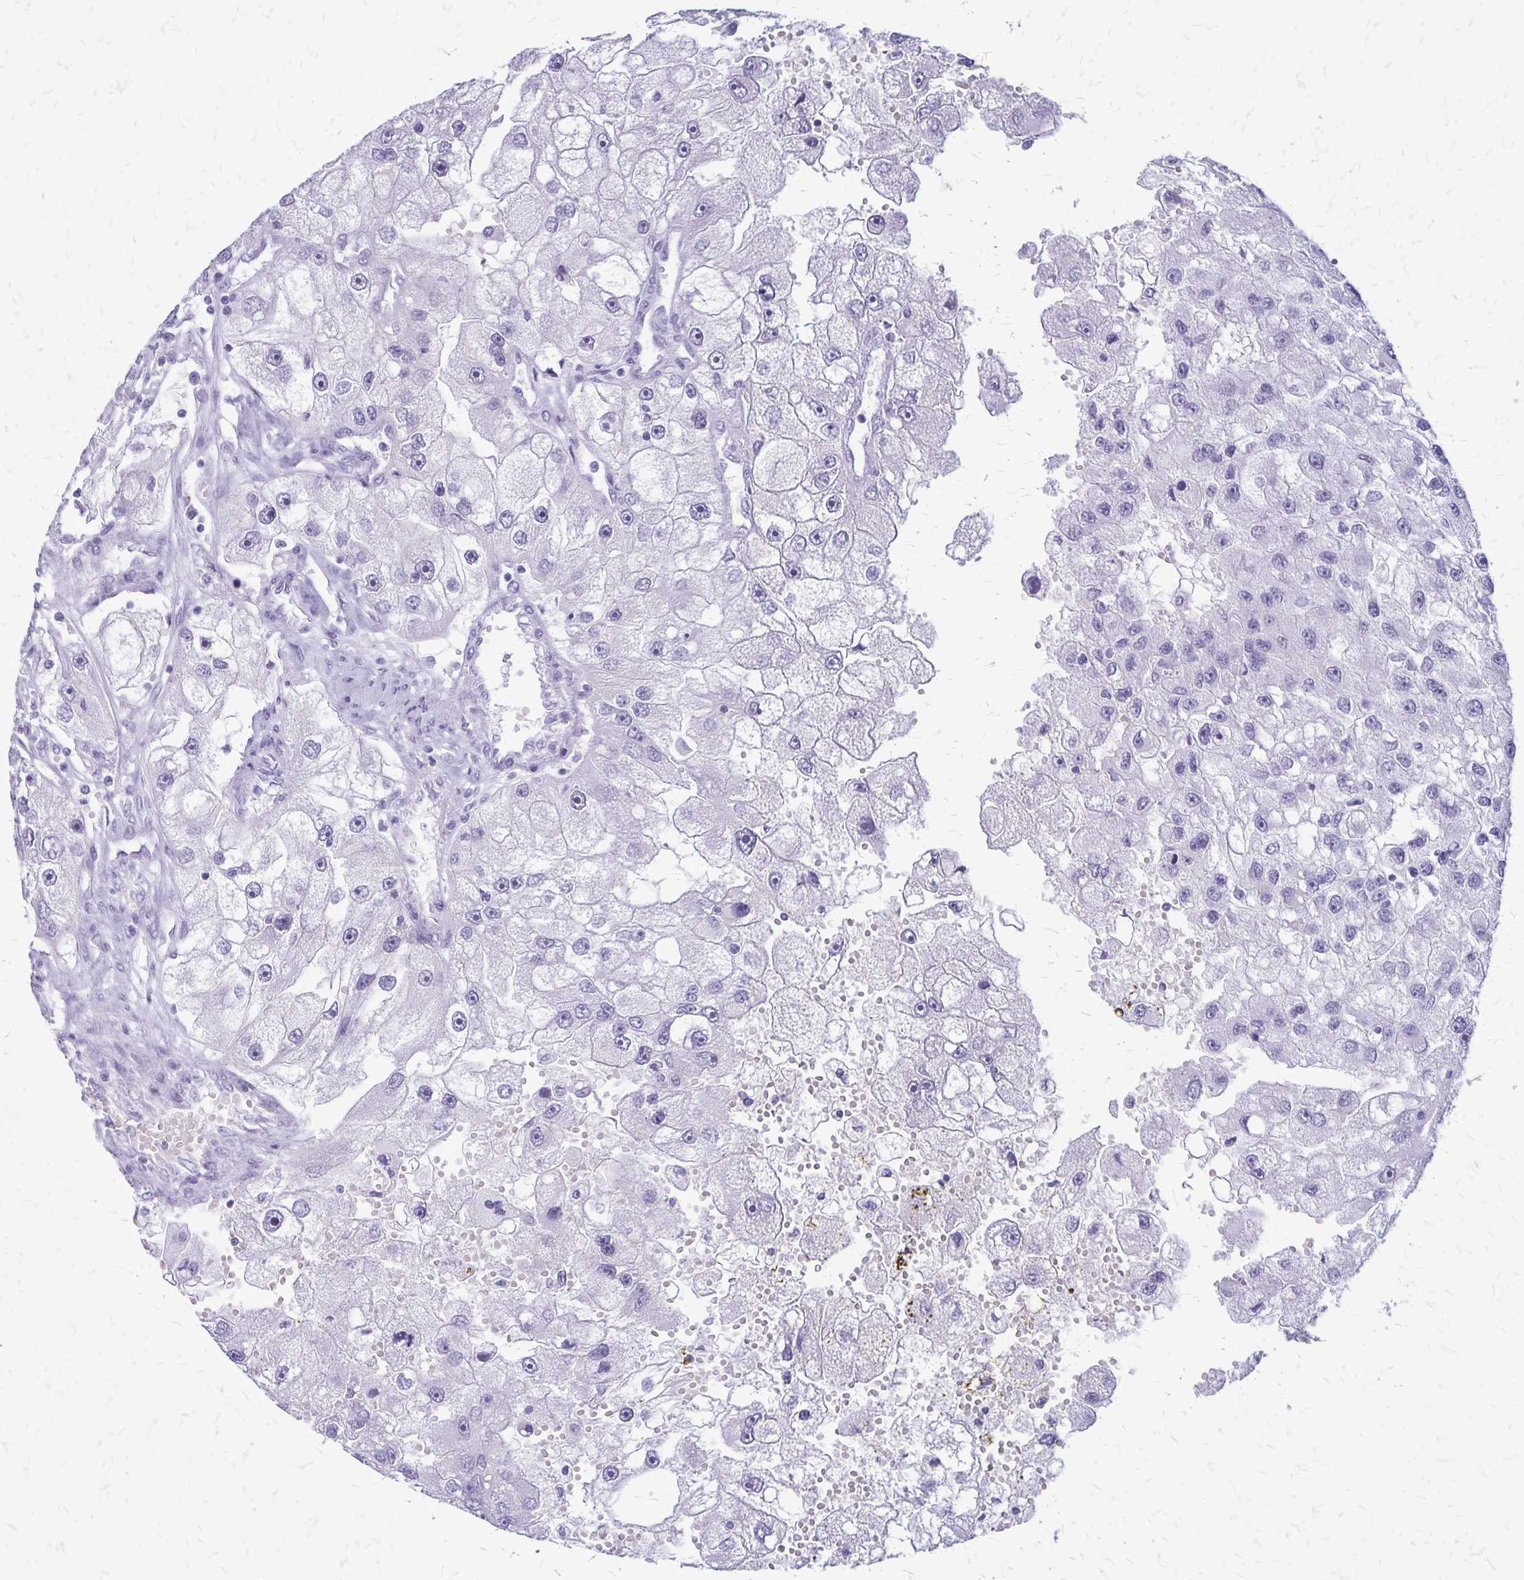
{"staining": {"intensity": "negative", "quantity": "none", "location": "none"}, "tissue": "renal cancer", "cell_type": "Tumor cells", "image_type": "cancer", "snomed": [{"axis": "morphology", "description": "Adenocarcinoma, NOS"}, {"axis": "topography", "description": "Kidney"}], "caption": "Adenocarcinoma (renal) stained for a protein using immunohistochemistry exhibits no staining tumor cells.", "gene": "PLXNB3", "patient": {"sex": "male", "age": 63}}